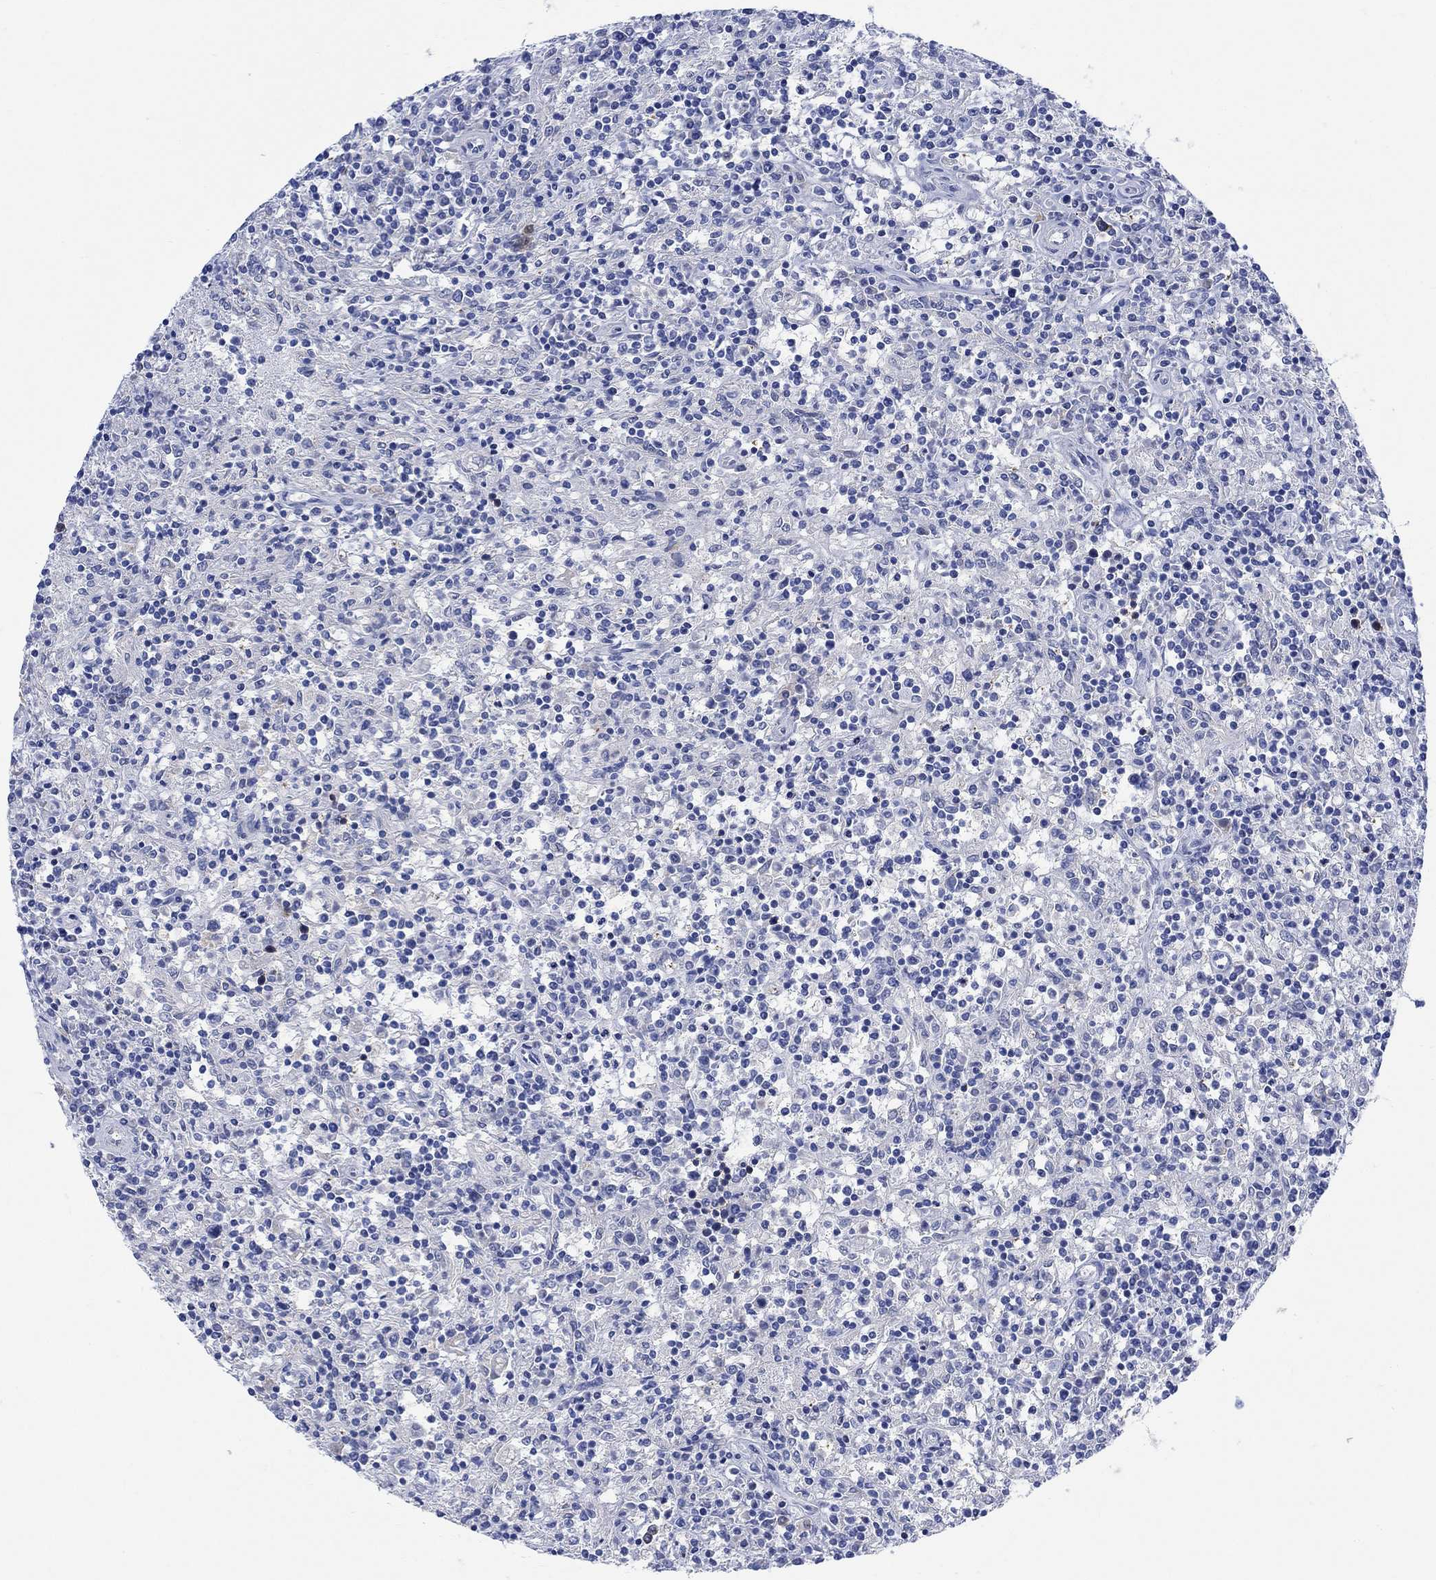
{"staining": {"intensity": "negative", "quantity": "none", "location": "none"}, "tissue": "lymphoma", "cell_type": "Tumor cells", "image_type": "cancer", "snomed": [{"axis": "morphology", "description": "Malignant lymphoma, non-Hodgkin's type, Low grade"}, {"axis": "topography", "description": "Spleen"}], "caption": "This is a photomicrograph of immunohistochemistry staining of low-grade malignant lymphoma, non-Hodgkin's type, which shows no positivity in tumor cells.", "gene": "MYL1", "patient": {"sex": "male", "age": 62}}